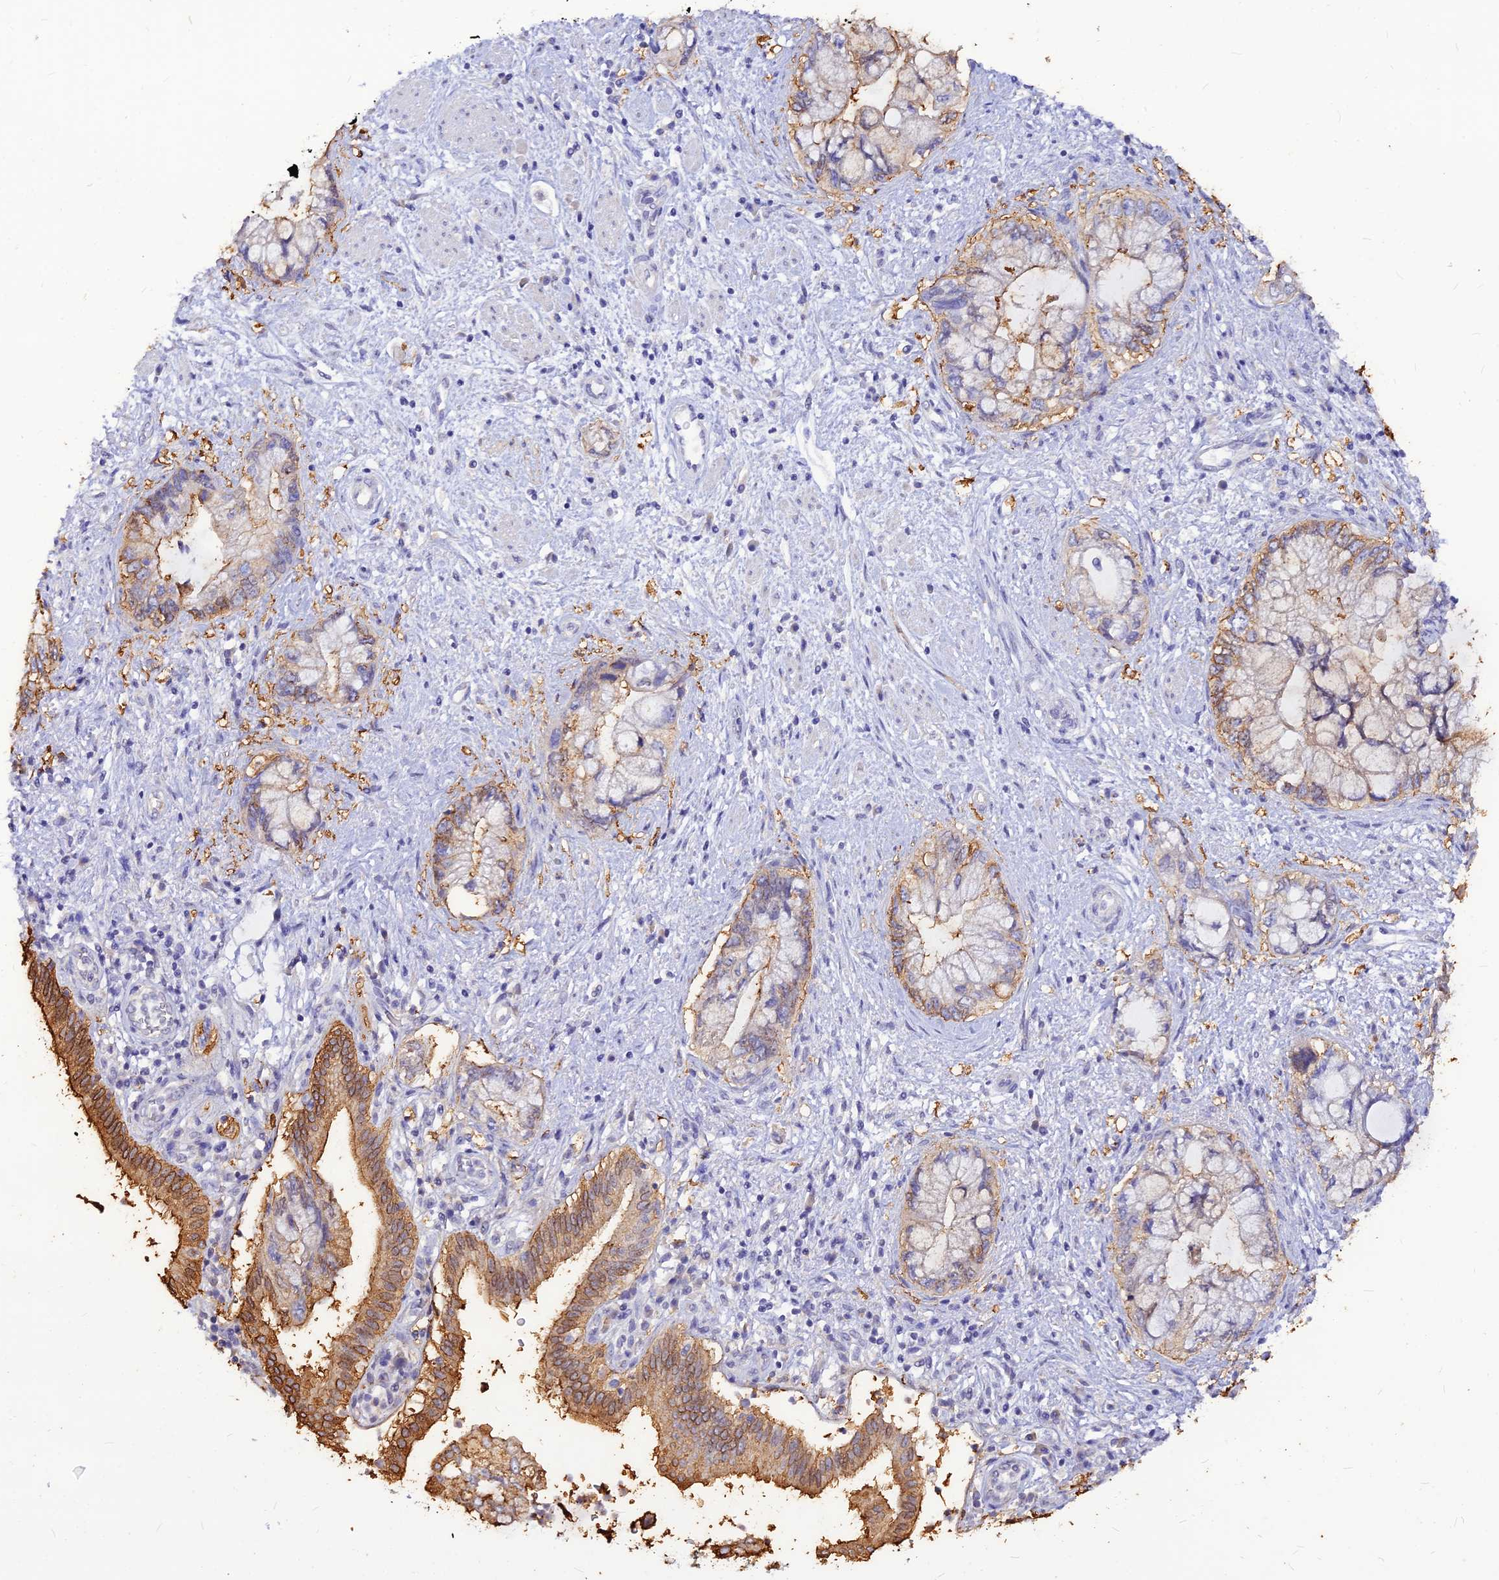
{"staining": {"intensity": "moderate", "quantity": "<25%", "location": "cytoplasmic/membranous"}, "tissue": "pancreatic cancer", "cell_type": "Tumor cells", "image_type": "cancer", "snomed": [{"axis": "morphology", "description": "Adenocarcinoma, NOS"}, {"axis": "topography", "description": "Pancreas"}], "caption": "Pancreatic adenocarcinoma was stained to show a protein in brown. There is low levels of moderate cytoplasmic/membranous expression in approximately <25% of tumor cells.", "gene": "CZIB", "patient": {"sex": "female", "age": 73}}